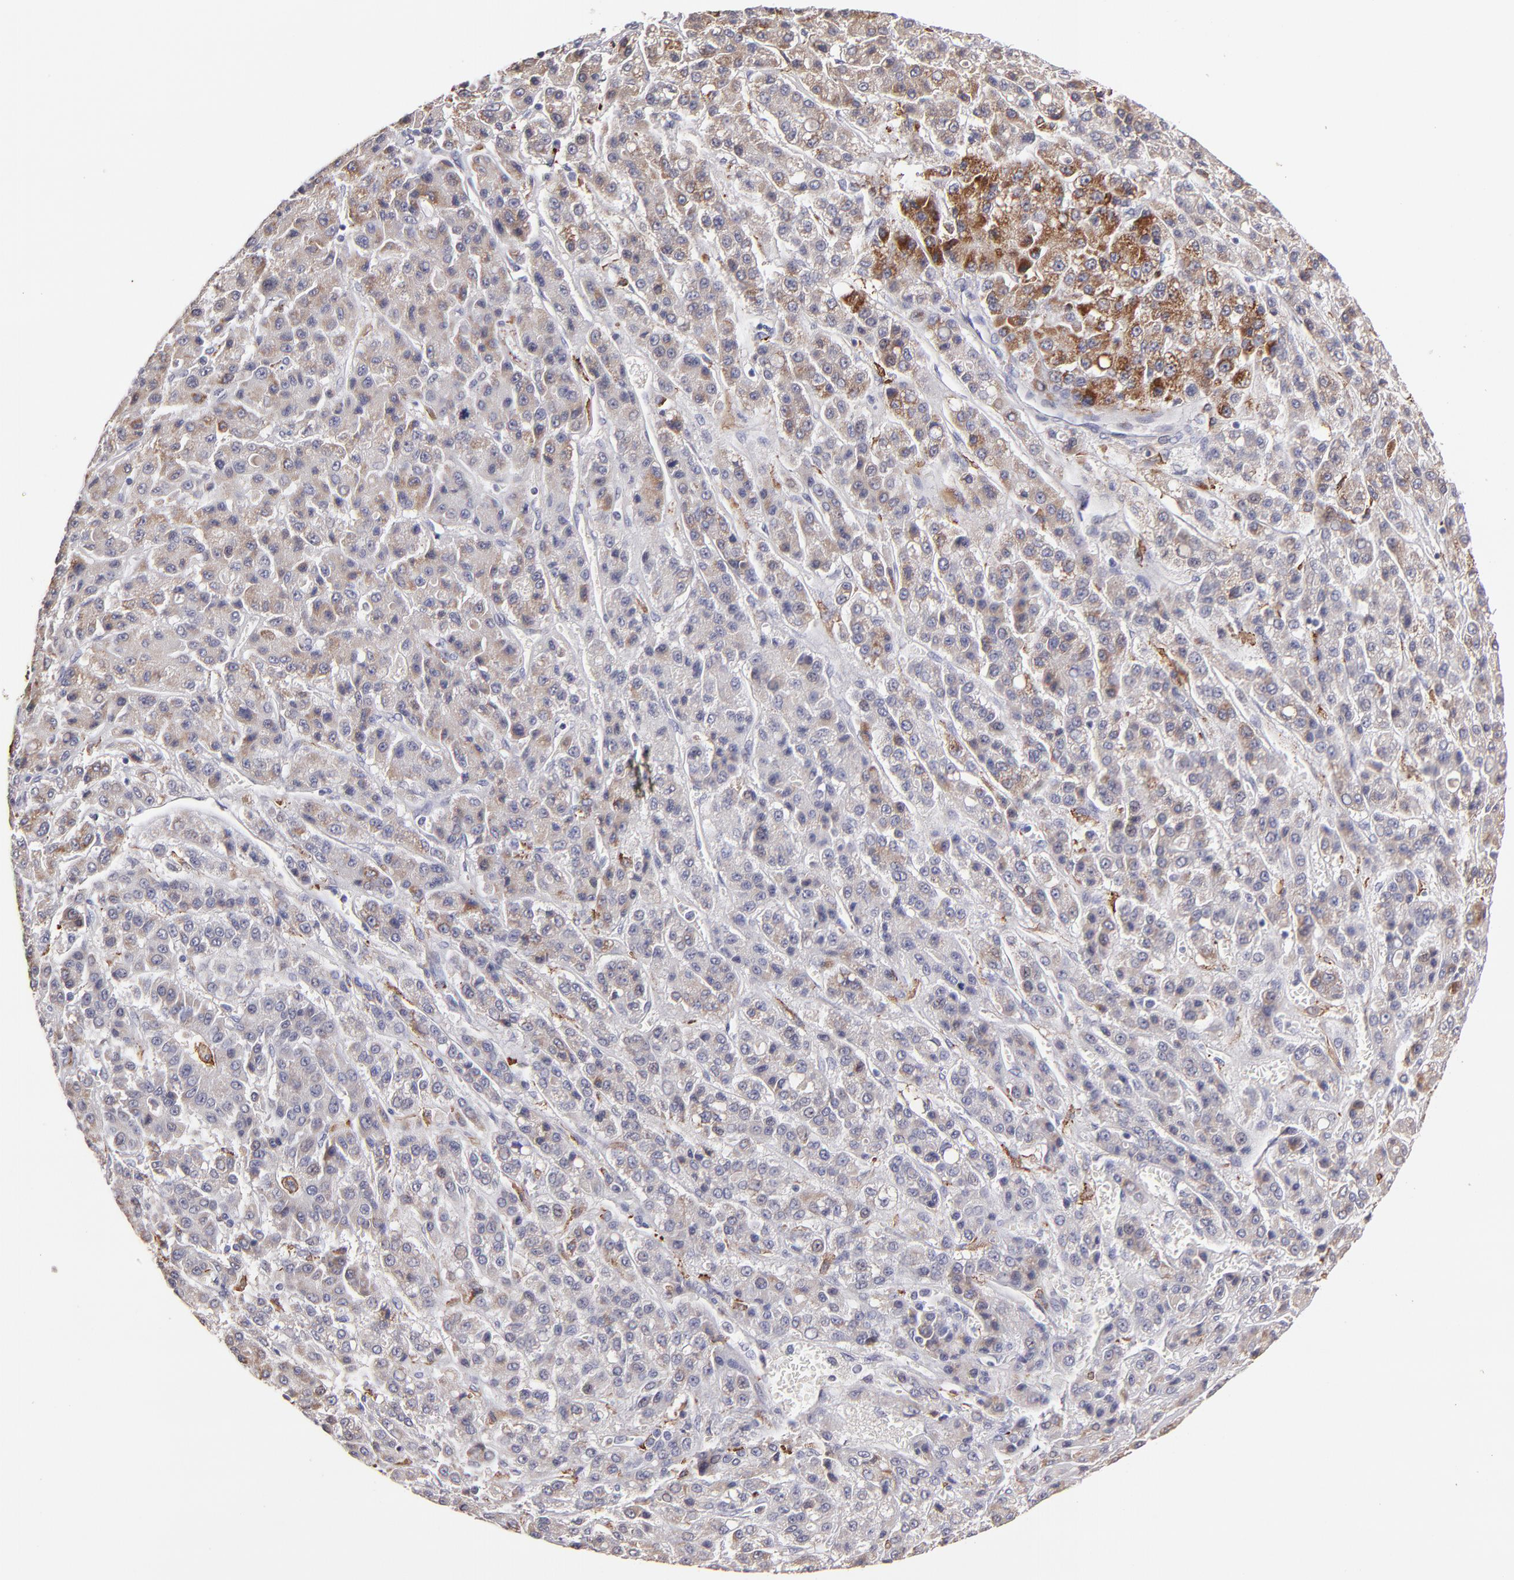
{"staining": {"intensity": "moderate", "quantity": "25%-75%", "location": "cytoplasmic/membranous"}, "tissue": "liver cancer", "cell_type": "Tumor cells", "image_type": "cancer", "snomed": [{"axis": "morphology", "description": "Carcinoma, Hepatocellular, NOS"}, {"axis": "topography", "description": "Liver"}], "caption": "Immunohistochemistry micrograph of neoplastic tissue: hepatocellular carcinoma (liver) stained using immunohistochemistry (IHC) displays medium levels of moderate protein expression localized specifically in the cytoplasmic/membranous of tumor cells, appearing as a cytoplasmic/membranous brown color.", "gene": "GLDC", "patient": {"sex": "male", "age": 70}}